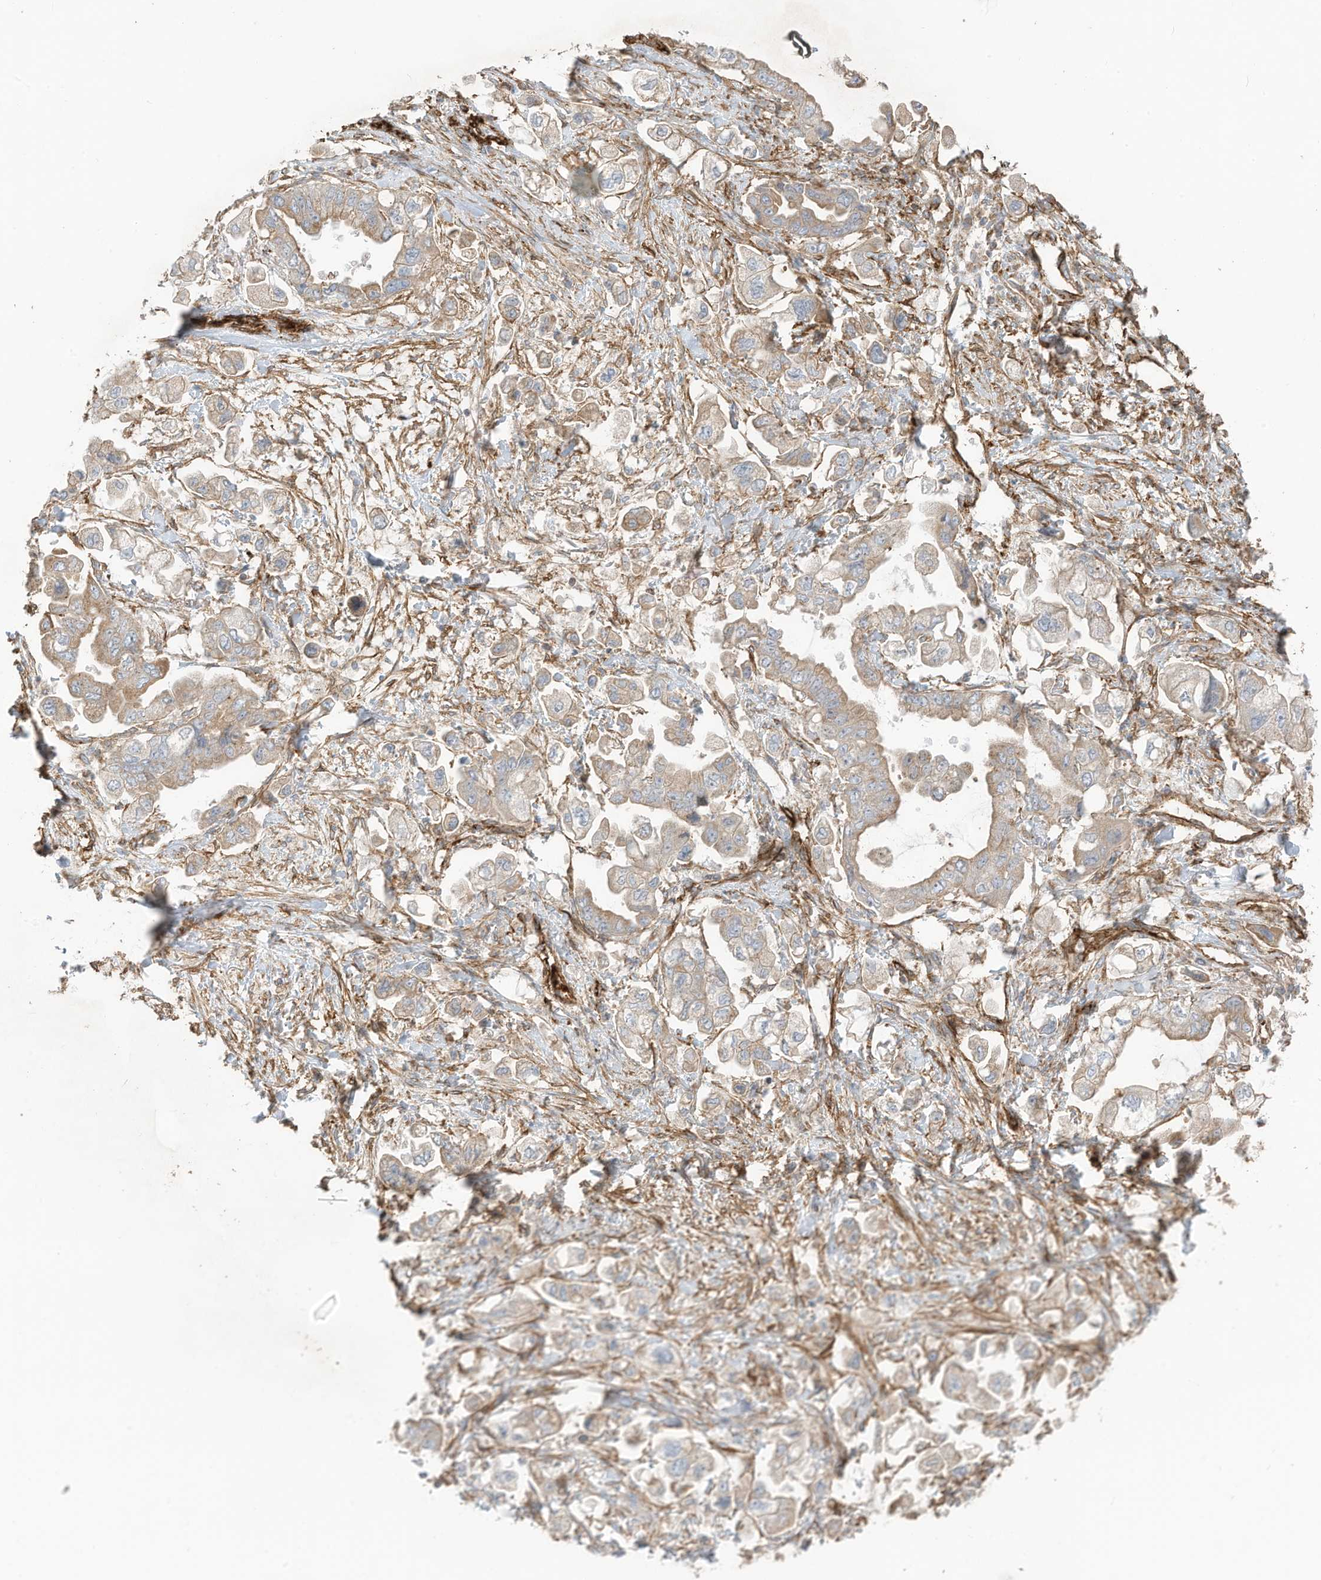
{"staining": {"intensity": "weak", "quantity": ">75%", "location": "cytoplasmic/membranous"}, "tissue": "stomach cancer", "cell_type": "Tumor cells", "image_type": "cancer", "snomed": [{"axis": "morphology", "description": "Adenocarcinoma, NOS"}, {"axis": "topography", "description": "Stomach"}], "caption": "Tumor cells reveal weak cytoplasmic/membranous staining in about >75% of cells in stomach cancer.", "gene": "ABCB7", "patient": {"sex": "male", "age": 62}}